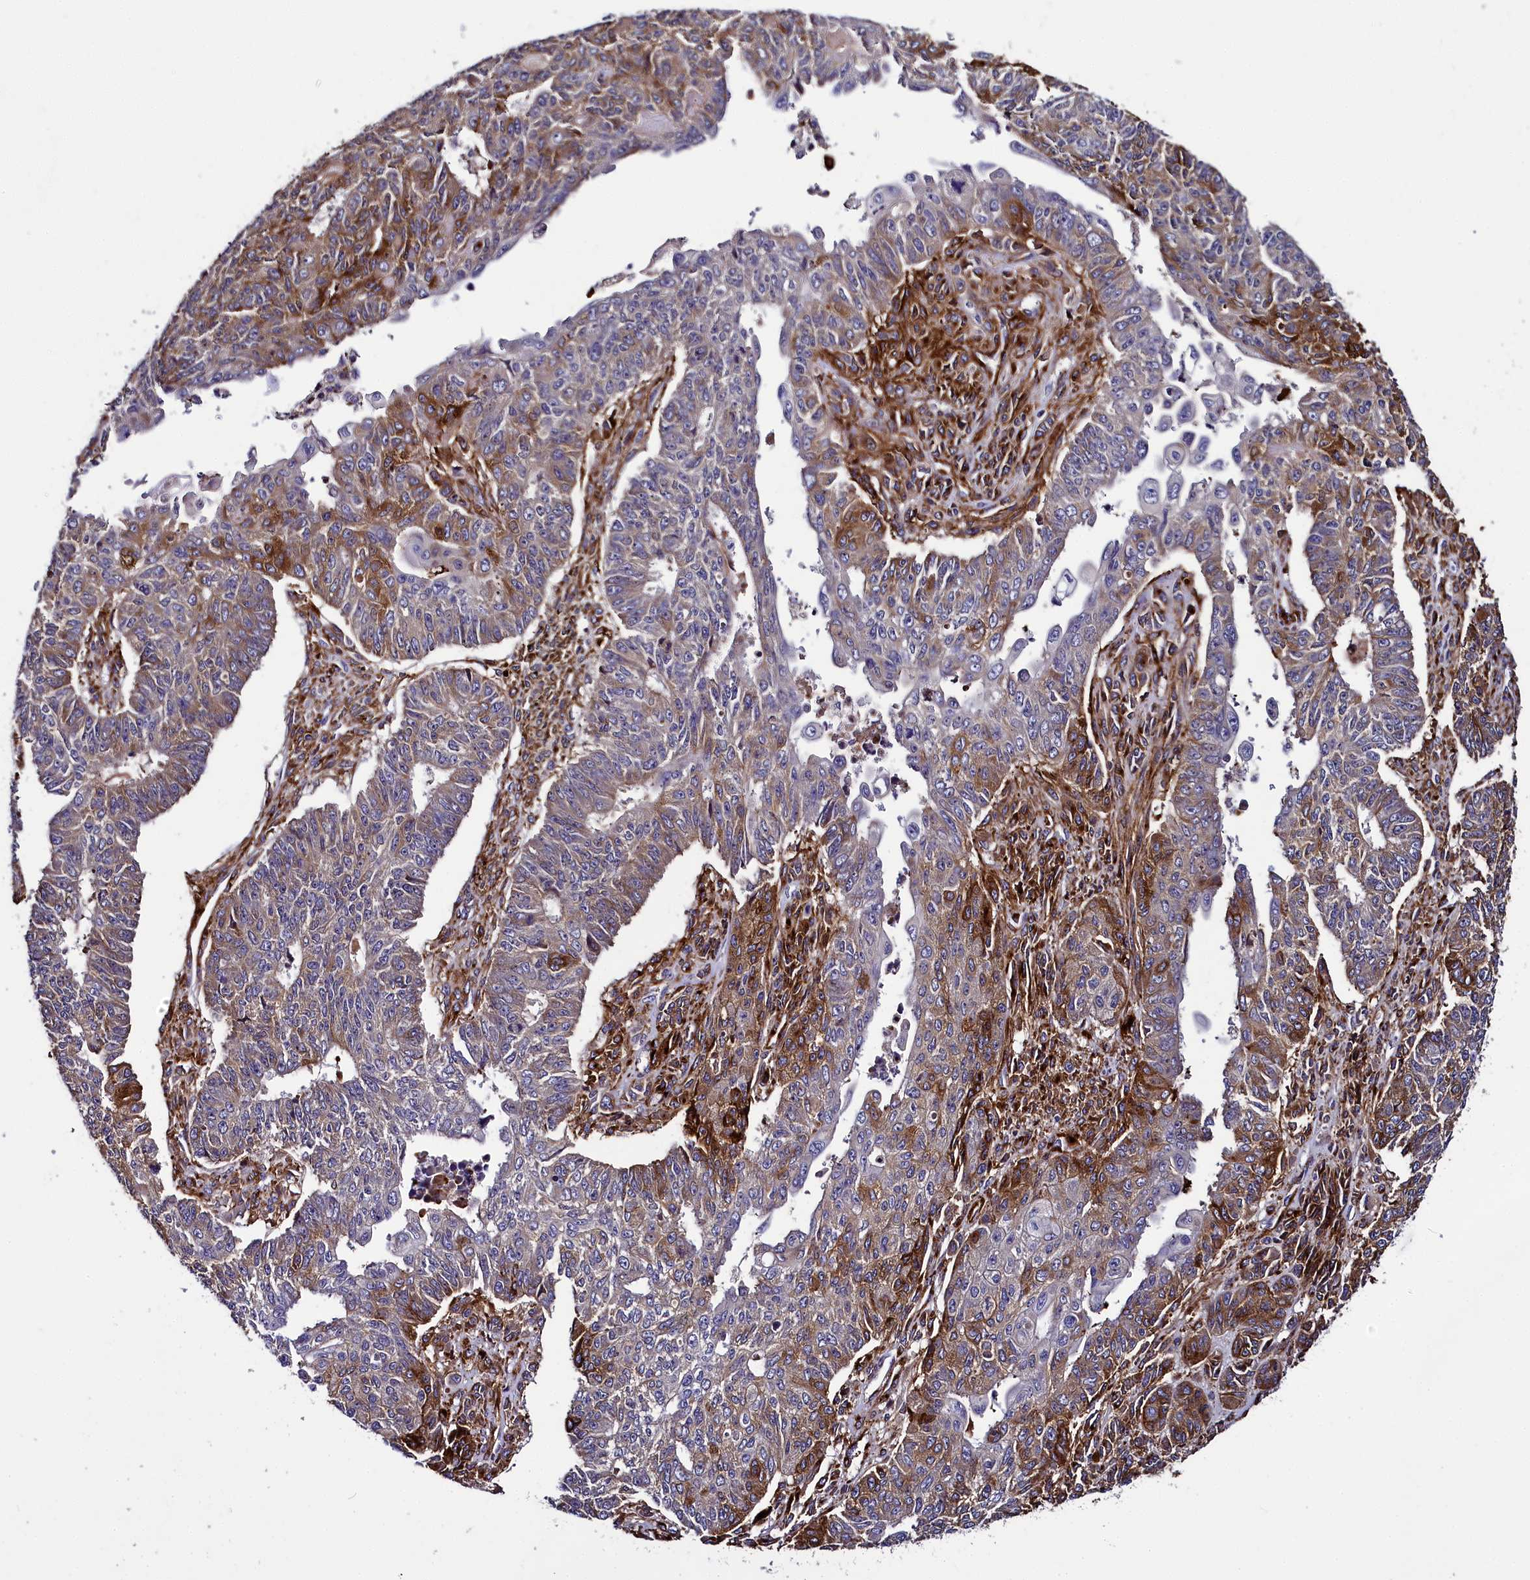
{"staining": {"intensity": "moderate", "quantity": "25%-75%", "location": "cytoplasmic/membranous"}, "tissue": "endometrial cancer", "cell_type": "Tumor cells", "image_type": "cancer", "snomed": [{"axis": "morphology", "description": "Adenocarcinoma, NOS"}, {"axis": "topography", "description": "Endometrium"}], "caption": "IHC photomicrograph of endometrial cancer (adenocarcinoma) stained for a protein (brown), which exhibits medium levels of moderate cytoplasmic/membranous expression in approximately 25%-75% of tumor cells.", "gene": "MRC2", "patient": {"sex": "female", "age": 32}}